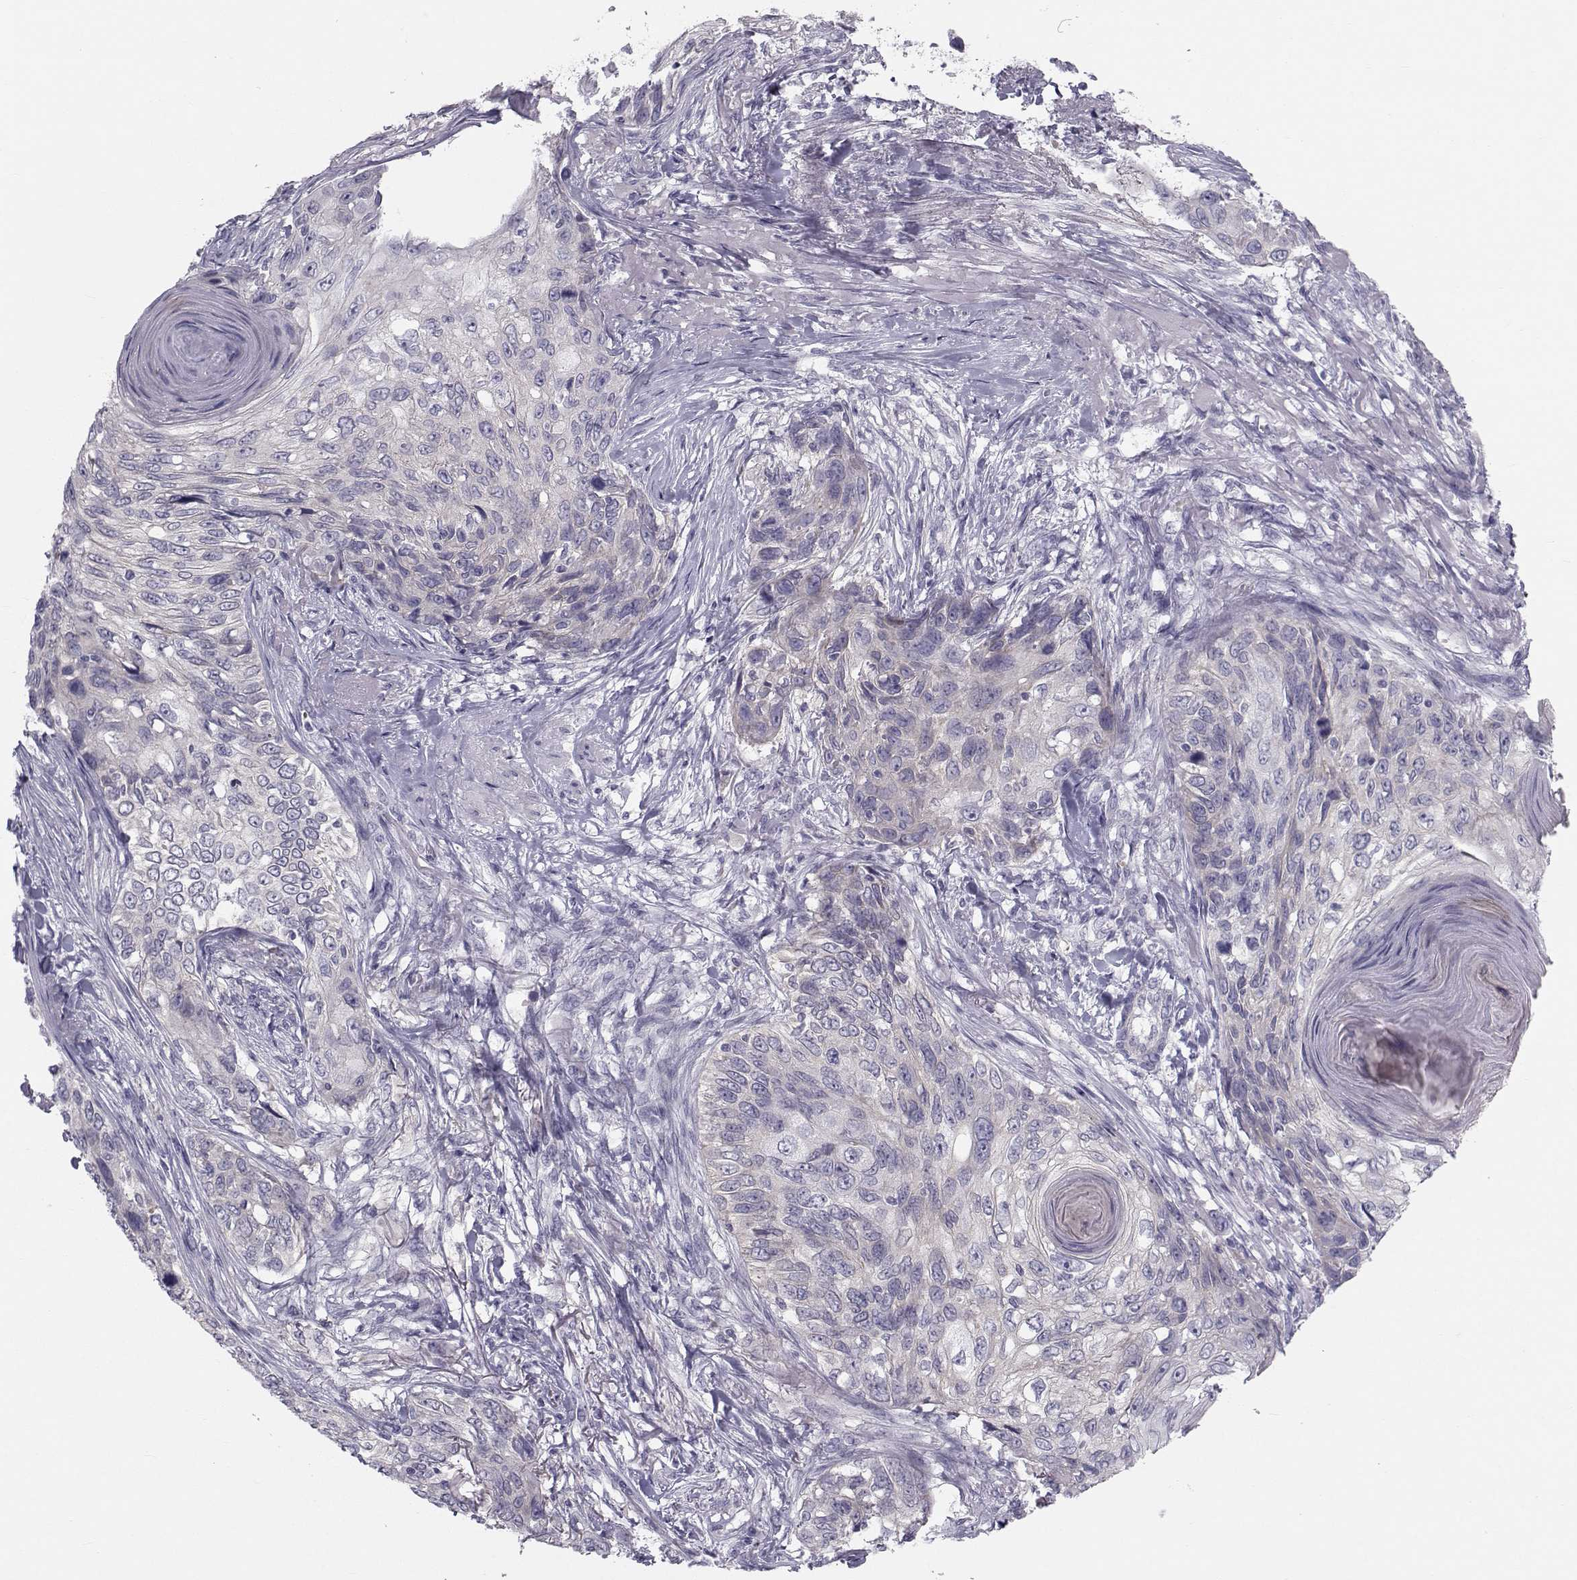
{"staining": {"intensity": "negative", "quantity": "none", "location": "none"}, "tissue": "skin cancer", "cell_type": "Tumor cells", "image_type": "cancer", "snomed": [{"axis": "morphology", "description": "Squamous cell carcinoma, NOS"}, {"axis": "topography", "description": "Skin"}], "caption": "High power microscopy photomicrograph of an IHC histopathology image of skin cancer, revealing no significant expression in tumor cells.", "gene": "GARIN3", "patient": {"sex": "male", "age": 92}}